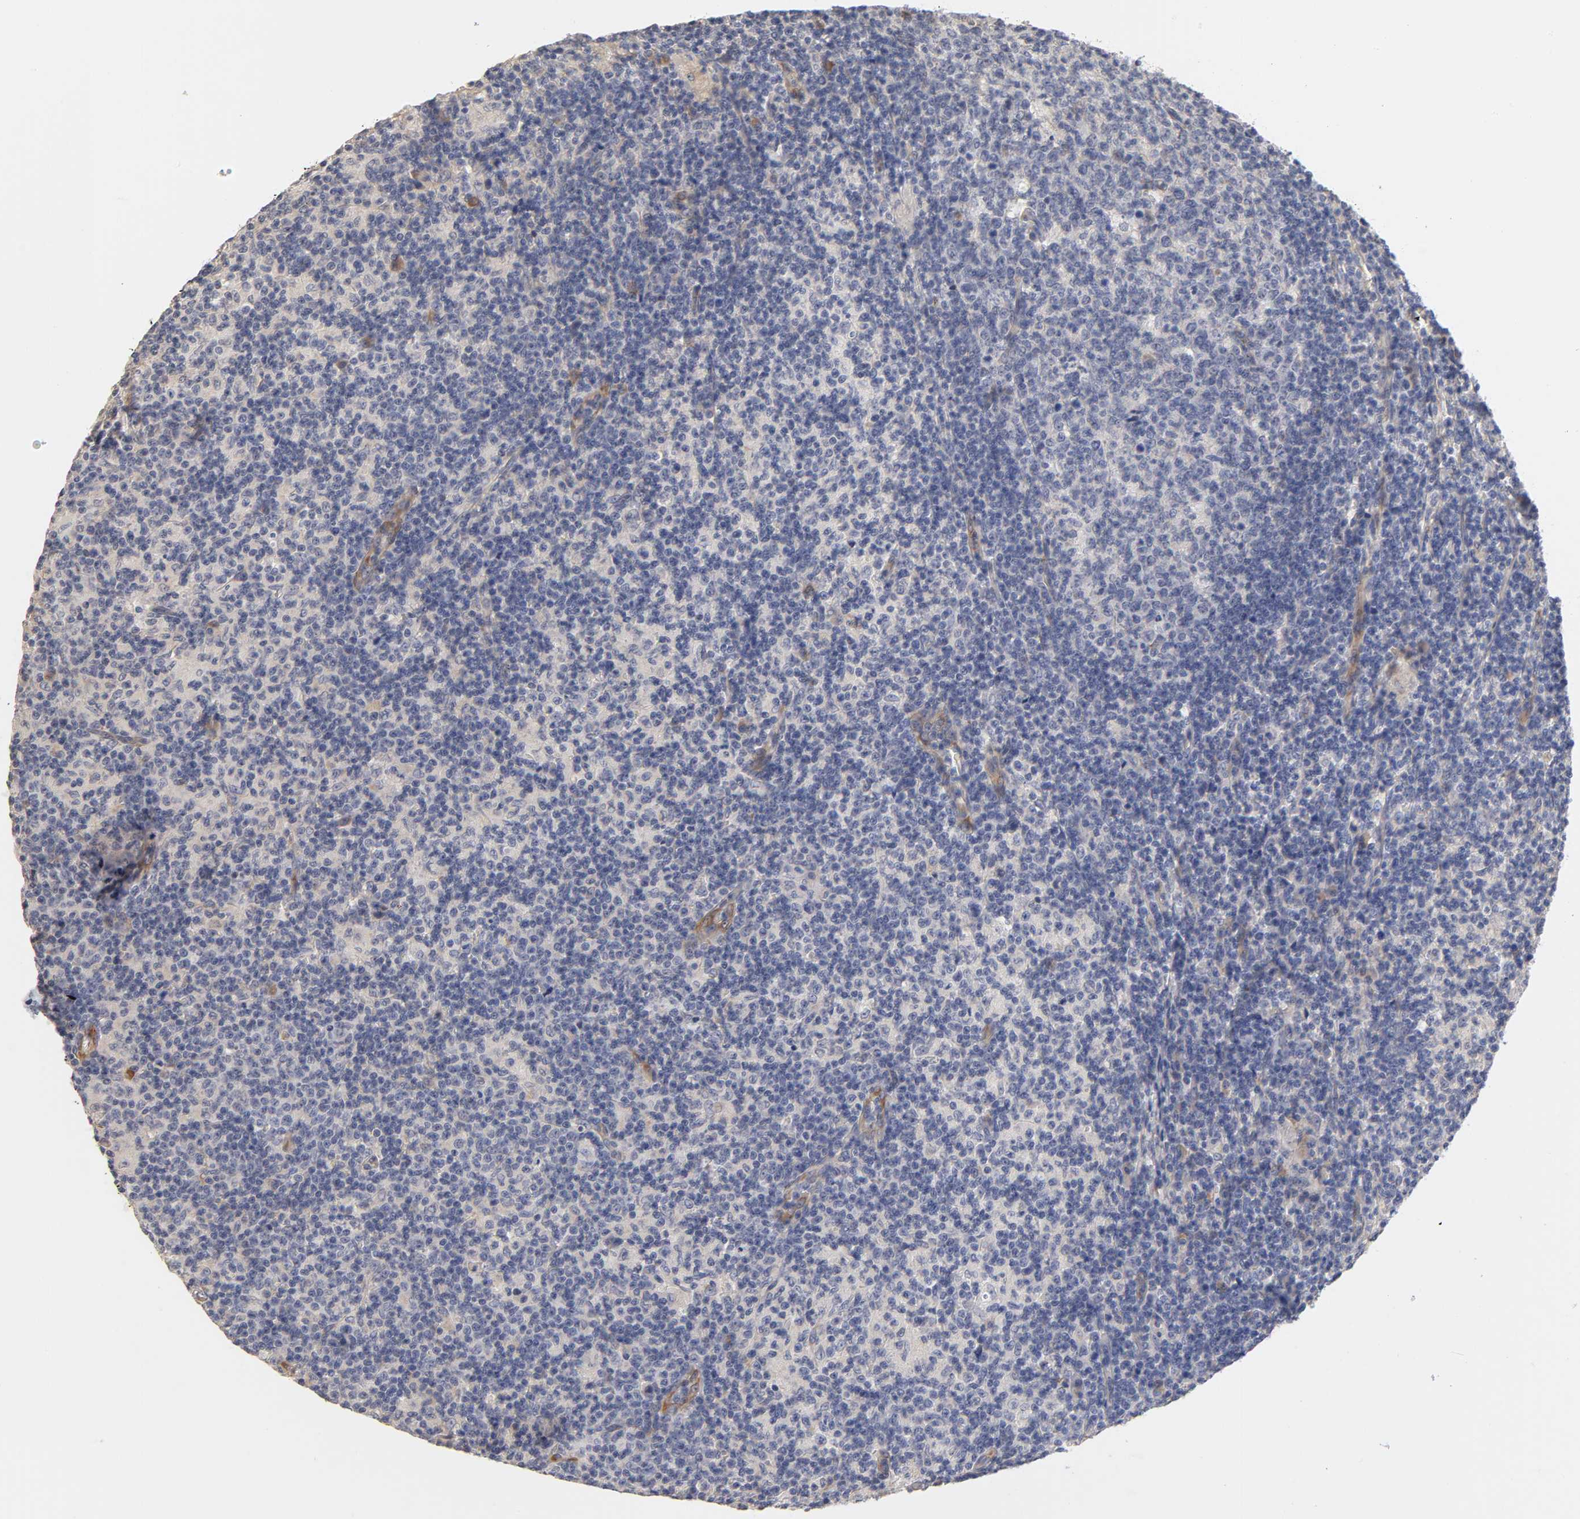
{"staining": {"intensity": "negative", "quantity": "none", "location": "none"}, "tissue": "lymph node", "cell_type": "Germinal center cells", "image_type": "normal", "snomed": [{"axis": "morphology", "description": "Normal tissue, NOS"}, {"axis": "morphology", "description": "Inflammation, NOS"}, {"axis": "topography", "description": "Lymph node"}], "caption": "This is an immunohistochemistry micrograph of unremarkable human lymph node. There is no expression in germinal center cells.", "gene": "LAMB1", "patient": {"sex": "male", "age": 55}}